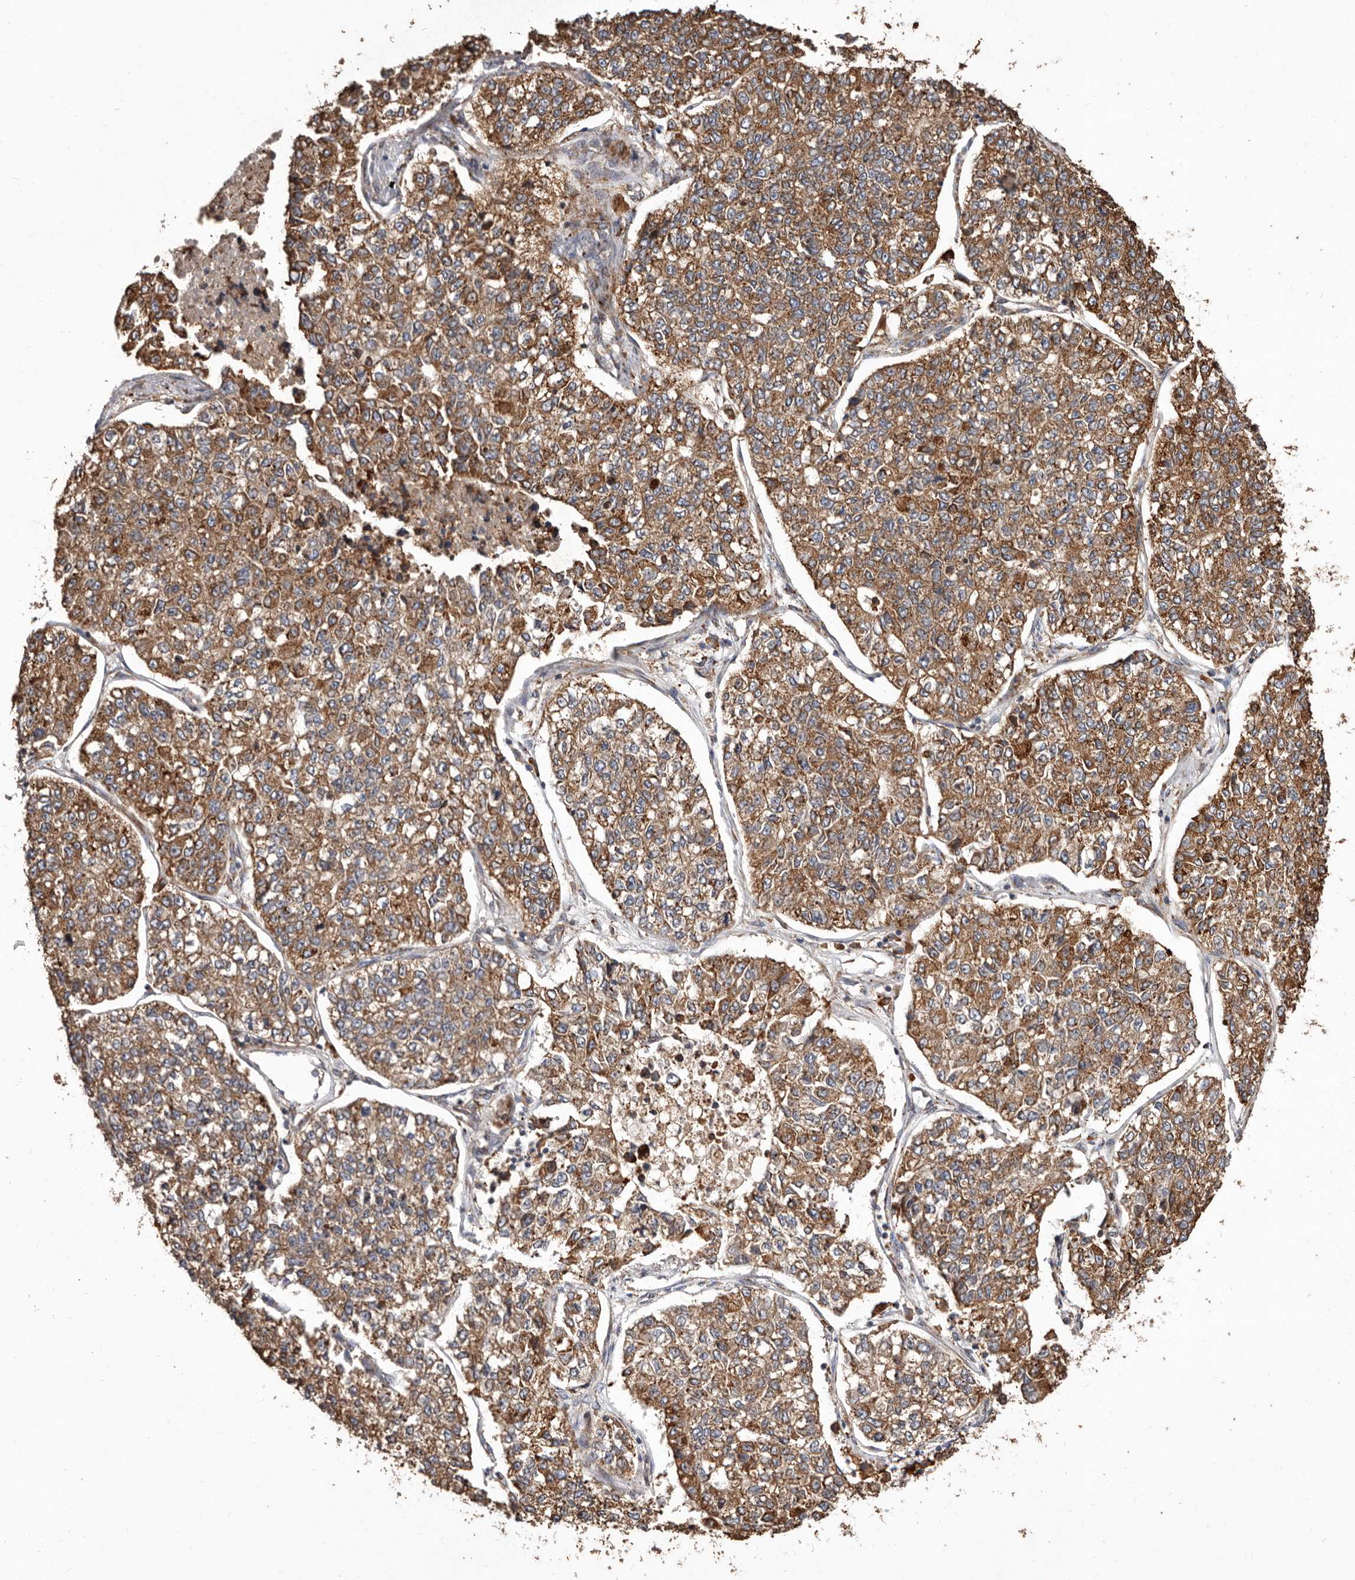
{"staining": {"intensity": "moderate", "quantity": ">75%", "location": "cytoplasmic/membranous"}, "tissue": "lung cancer", "cell_type": "Tumor cells", "image_type": "cancer", "snomed": [{"axis": "morphology", "description": "Adenocarcinoma, NOS"}, {"axis": "topography", "description": "Lung"}], "caption": "Lung cancer stained with a brown dye demonstrates moderate cytoplasmic/membranous positive expression in about >75% of tumor cells.", "gene": "STEAP2", "patient": {"sex": "male", "age": 49}}